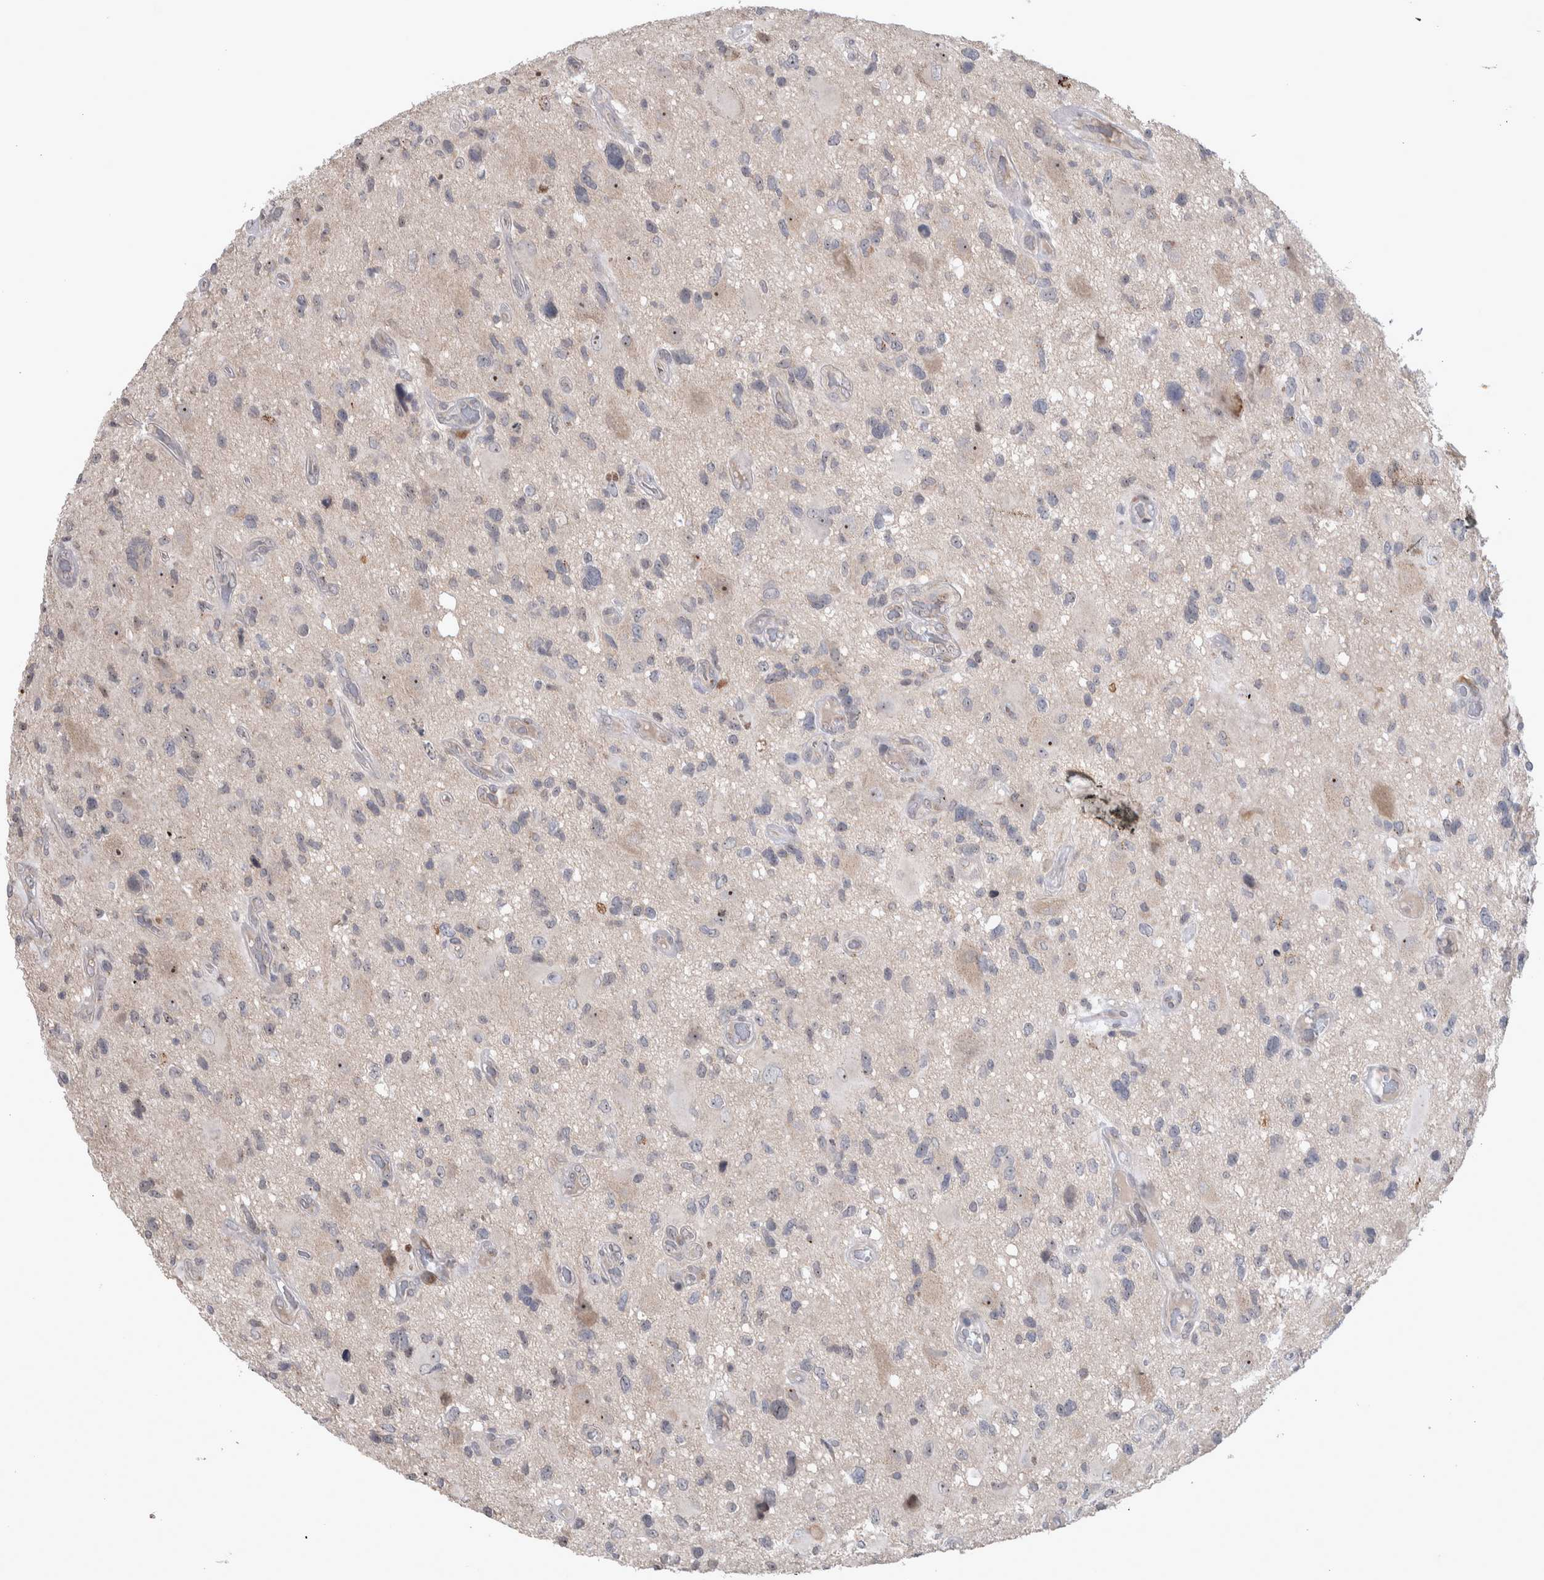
{"staining": {"intensity": "weak", "quantity": "<25%", "location": "nuclear"}, "tissue": "glioma", "cell_type": "Tumor cells", "image_type": "cancer", "snomed": [{"axis": "morphology", "description": "Glioma, malignant, High grade"}, {"axis": "topography", "description": "Brain"}], "caption": "This micrograph is of glioma stained with immunohistochemistry (IHC) to label a protein in brown with the nuclei are counter-stained blue. There is no staining in tumor cells.", "gene": "CUL2", "patient": {"sex": "male", "age": 33}}